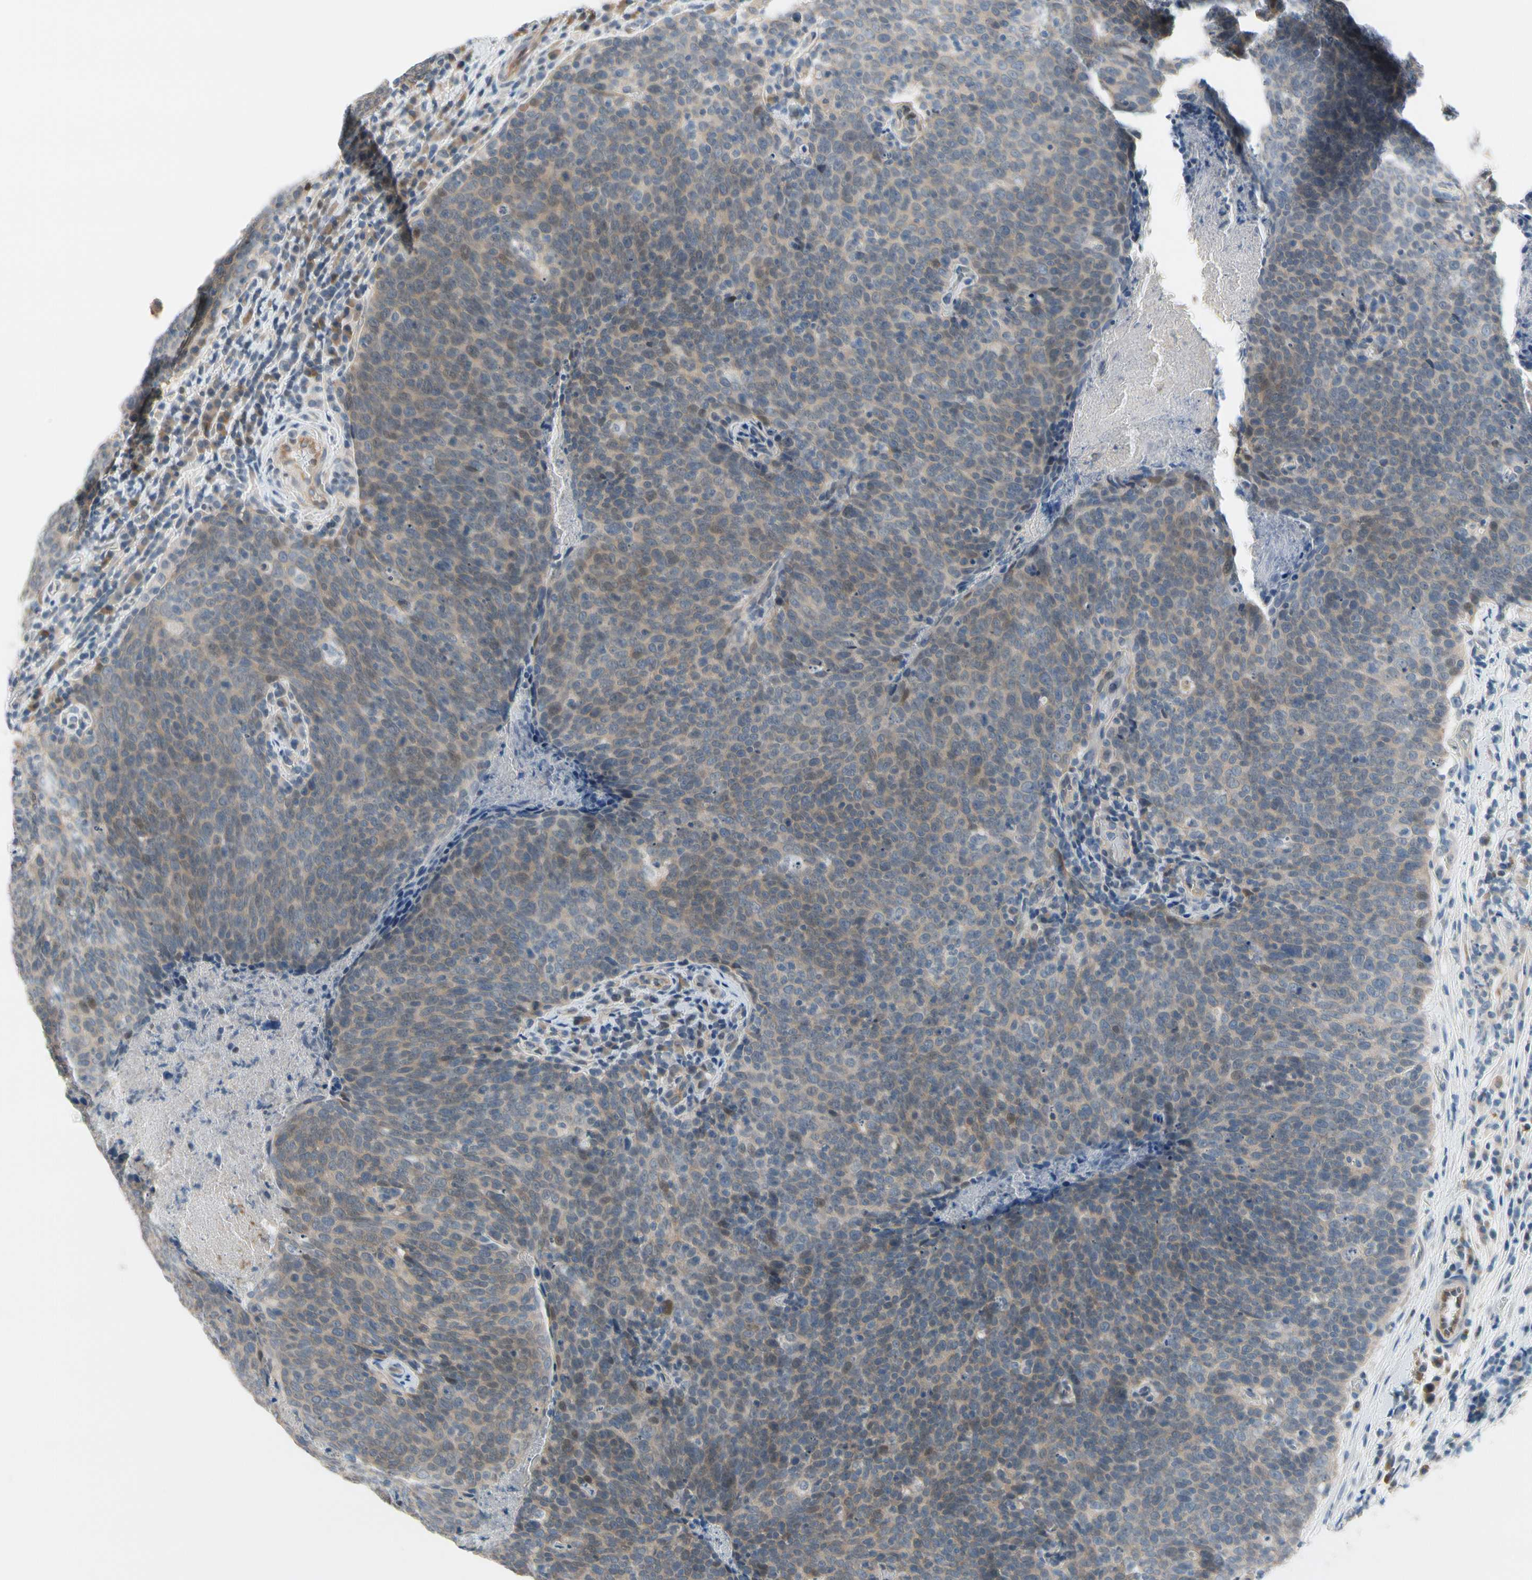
{"staining": {"intensity": "moderate", "quantity": ">75%", "location": "cytoplasmic/membranous"}, "tissue": "head and neck cancer", "cell_type": "Tumor cells", "image_type": "cancer", "snomed": [{"axis": "morphology", "description": "Squamous cell carcinoma, NOS"}, {"axis": "morphology", "description": "Squamous cell carcinoma, metastatic, NOS"}, {"axis": "topography", "description": "Lymph node"}, {"axis": "topography", "description": "Head-Neck"}], "caption": "Brown immunohistochemical staining in human head and neck cancer shows moderate cytoplasmic/membranous staining in about >75% of tumor cells.", "gene": "CFAP36", "patient": {"sex": "male", "age": 62}}